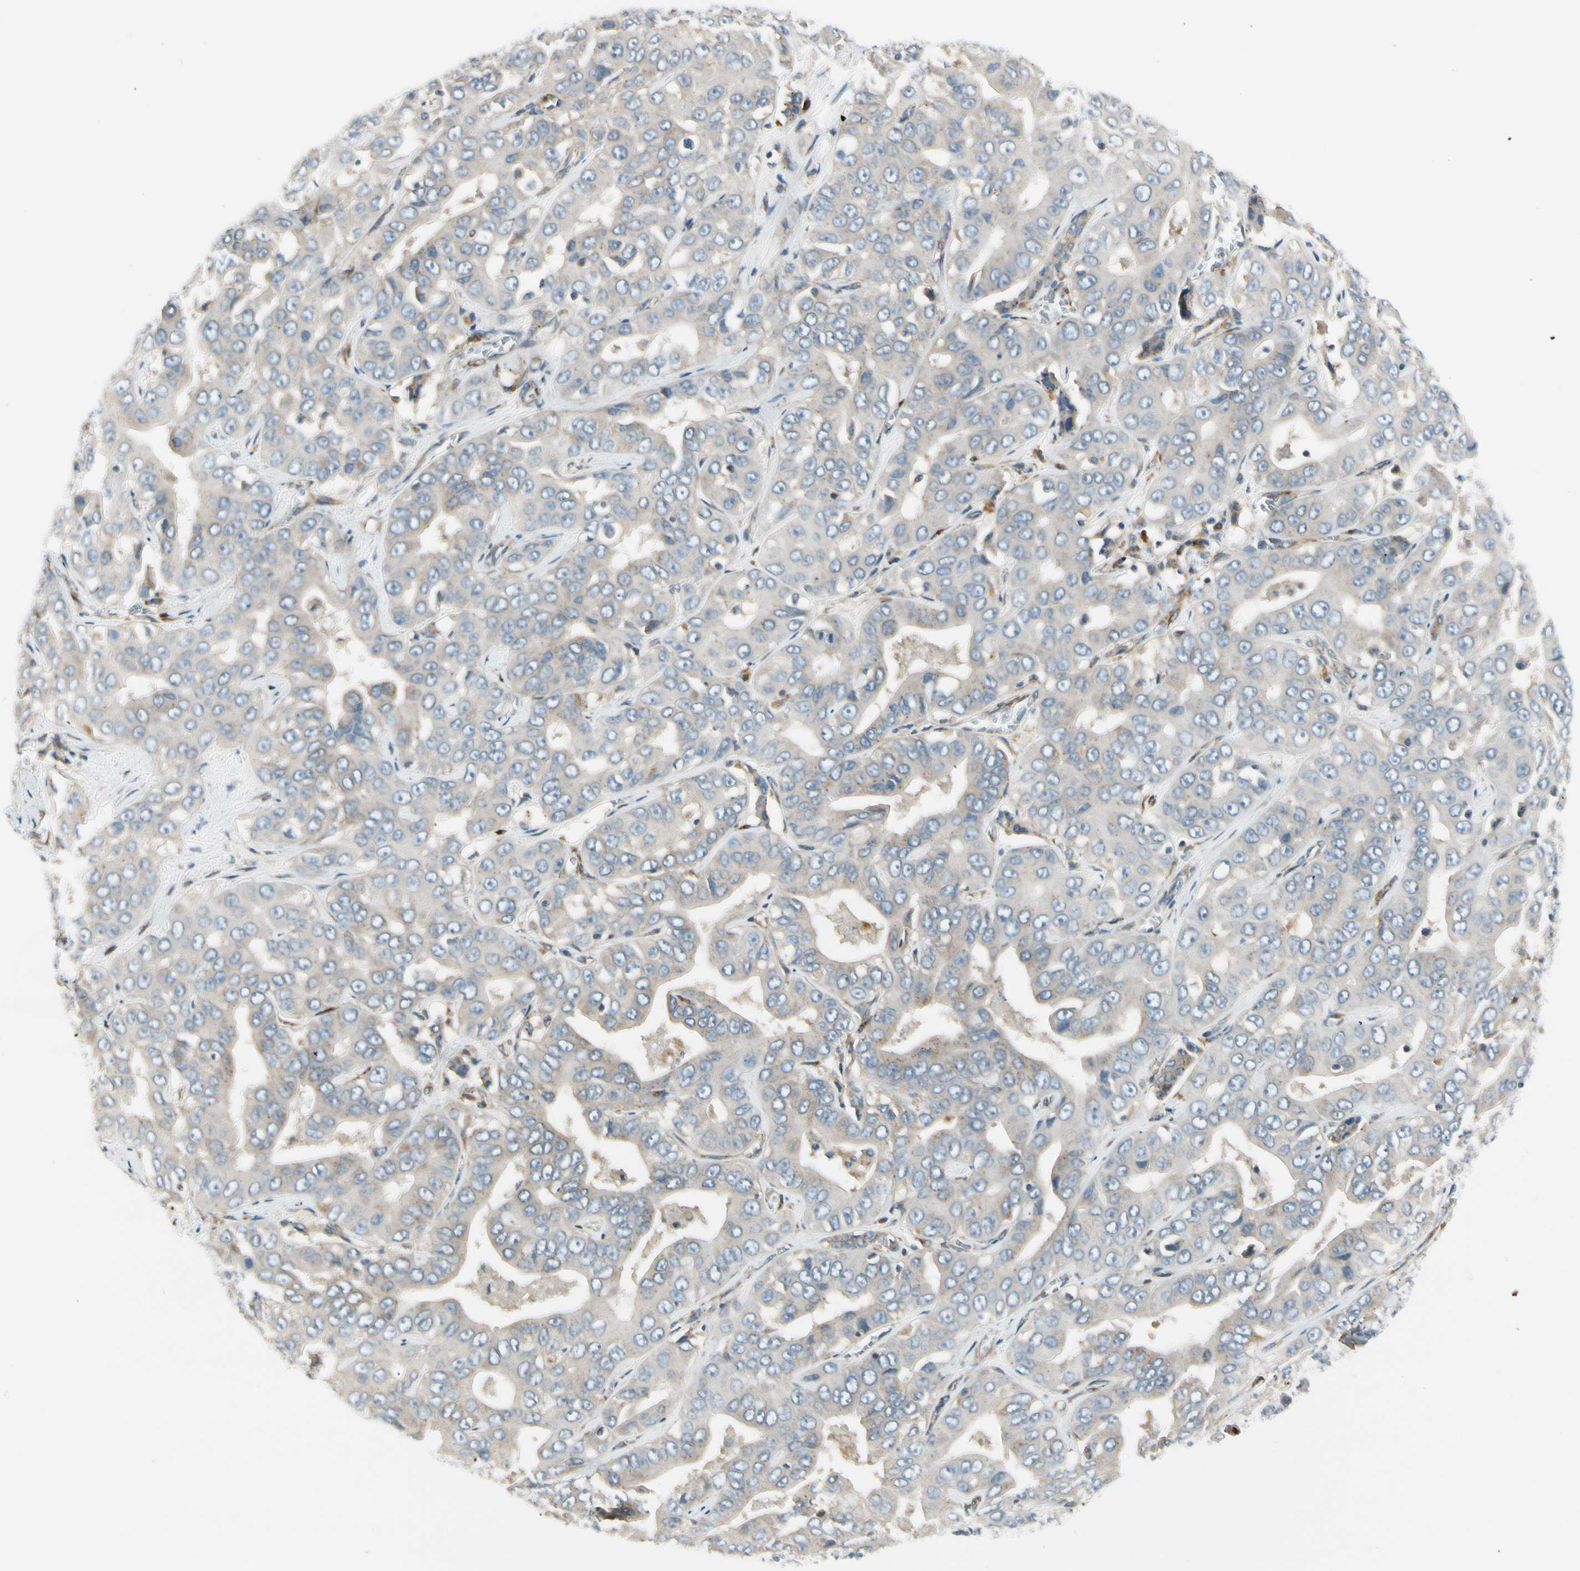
{"staining": {"intensity": "weak", "quantity": ">75%", "location": "cytoplasmic/membranous"}, "tissue": "liver cancer", "cell_type": "Tumor cells", "image_type": "cancer", "snomed": [{"axis": "morphology", "description": "Cholangiocarcinoma"}, {"axis": "topography", "description": "Liver"}], "caption": "Approximately >75% of tumor cells in liver cancer (cholangiocarcinoma) reveal weak cytoplasmic/membranous protein positivity as visualized by brown immunohistochemical staining.", "gene": "MANSC1", "patient": {"sex": "female", "age": 52}}